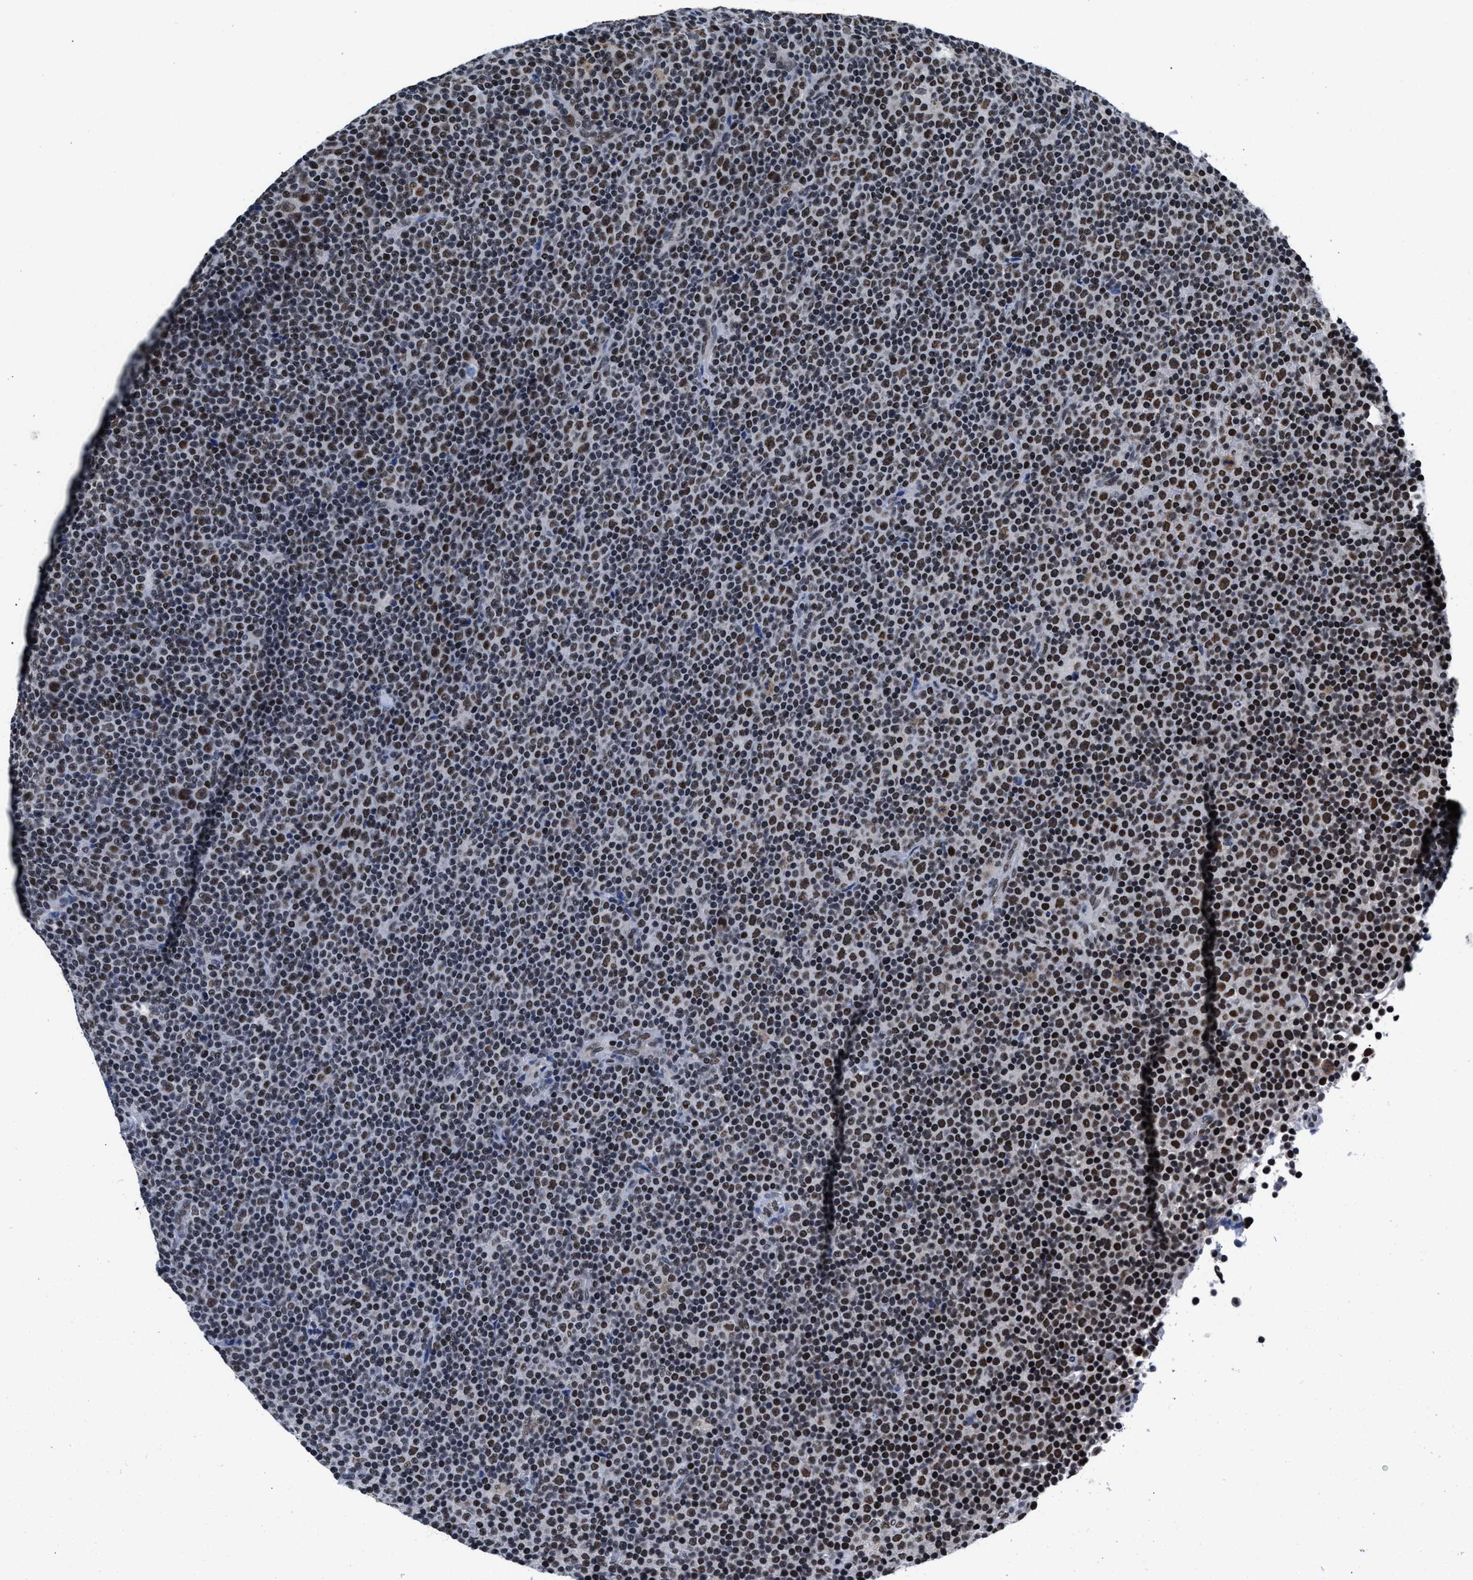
{"staining": {"intensity": "moderate", "quantity": "25%-75%", "location": "nuclear"}, "tissue": "lymphoma", "cell_type": "Tumor cells", "image_type": "cancer", "snomed": [{"axis": "morphology", "description": "Malignant lymphoma, non-Hodgkin's type, Low grade"}, {"axis": "topography", "description": "Lymph node"}], "caption": "High-power microscopy captured an IHC photomicrograph of low-grade malignant lymphoma, non-Hodgkin's type, revealing moderate nuclear staining in about 25%-75% of tumor cells. The staining was performed using DAB (3,3'-diaminobenzidine) to visualize the protein expression in brown, while the nuclei were stained in blue with hematoxylin (Magnification: 20x).", "gene": "WDR81", "patient": {"sex": "female", "age": 67}}